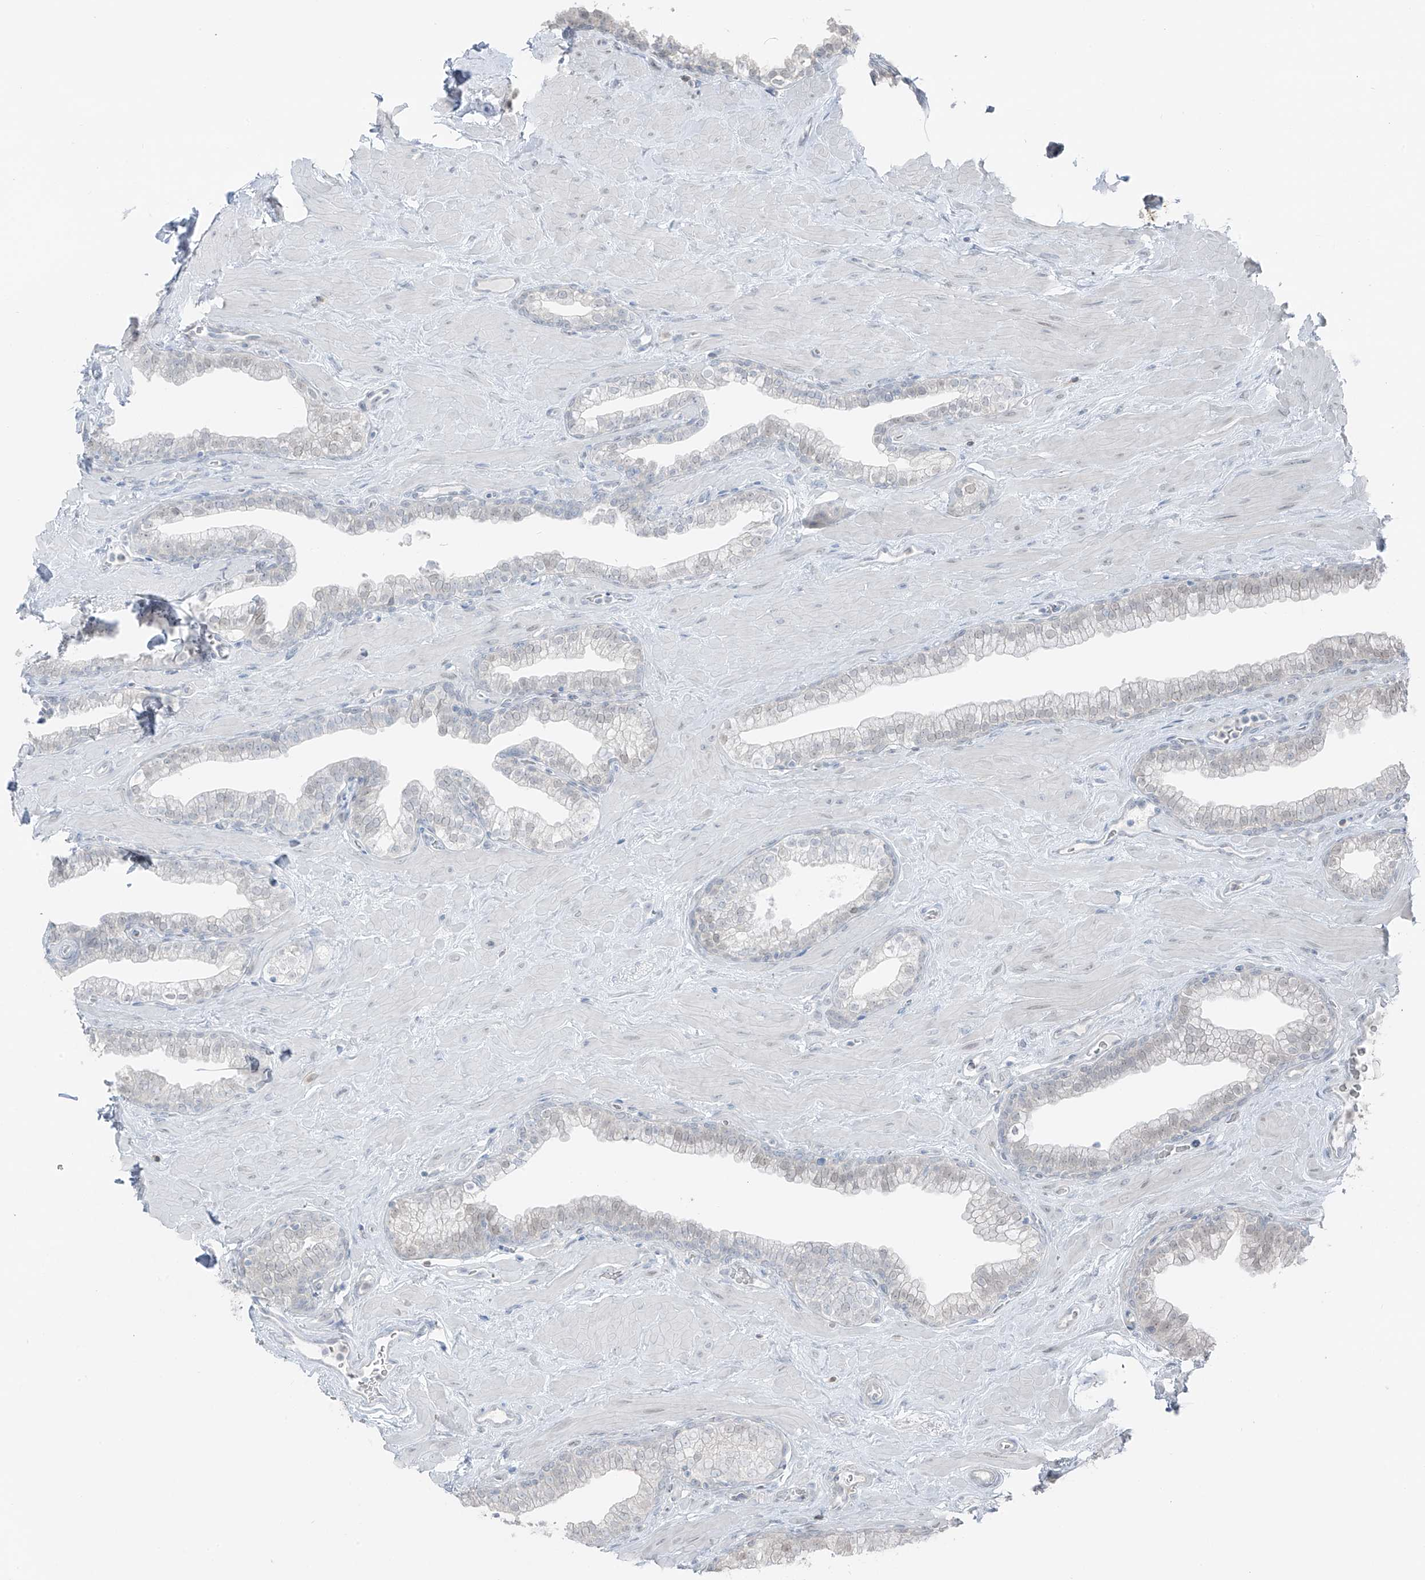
{"staining": {"intensity": "moderate", "quantity": "<25%", "location": "cytoplasmic/membranous,nuclear"}, "tissue": "prostate", "cell_type": "Glandular cells", "image_type": "normal", "snomed": [{"axis": "morphology", "description": "Normal tissue, NOS"}, {"axis": "morphology", "description": "Urothelial carcinoma, Low grade"}, {"axis": "topography", "description": "Urinary bladder"}, {"axis": "topography", "description": "Prostate"}], "caption": "High-magnification brightfield microscopy of normal prostate stained with DAB (3,3'-diaminobenzidine) (brown) and counterstained with hematoxylin (blue). glandular cells exhibit moderate cytoplasmic/membranous,nuclear staining is present in about<25% of cells.", "gene": "PRDM6", "patient": {"sex": "male", "age": 60}}